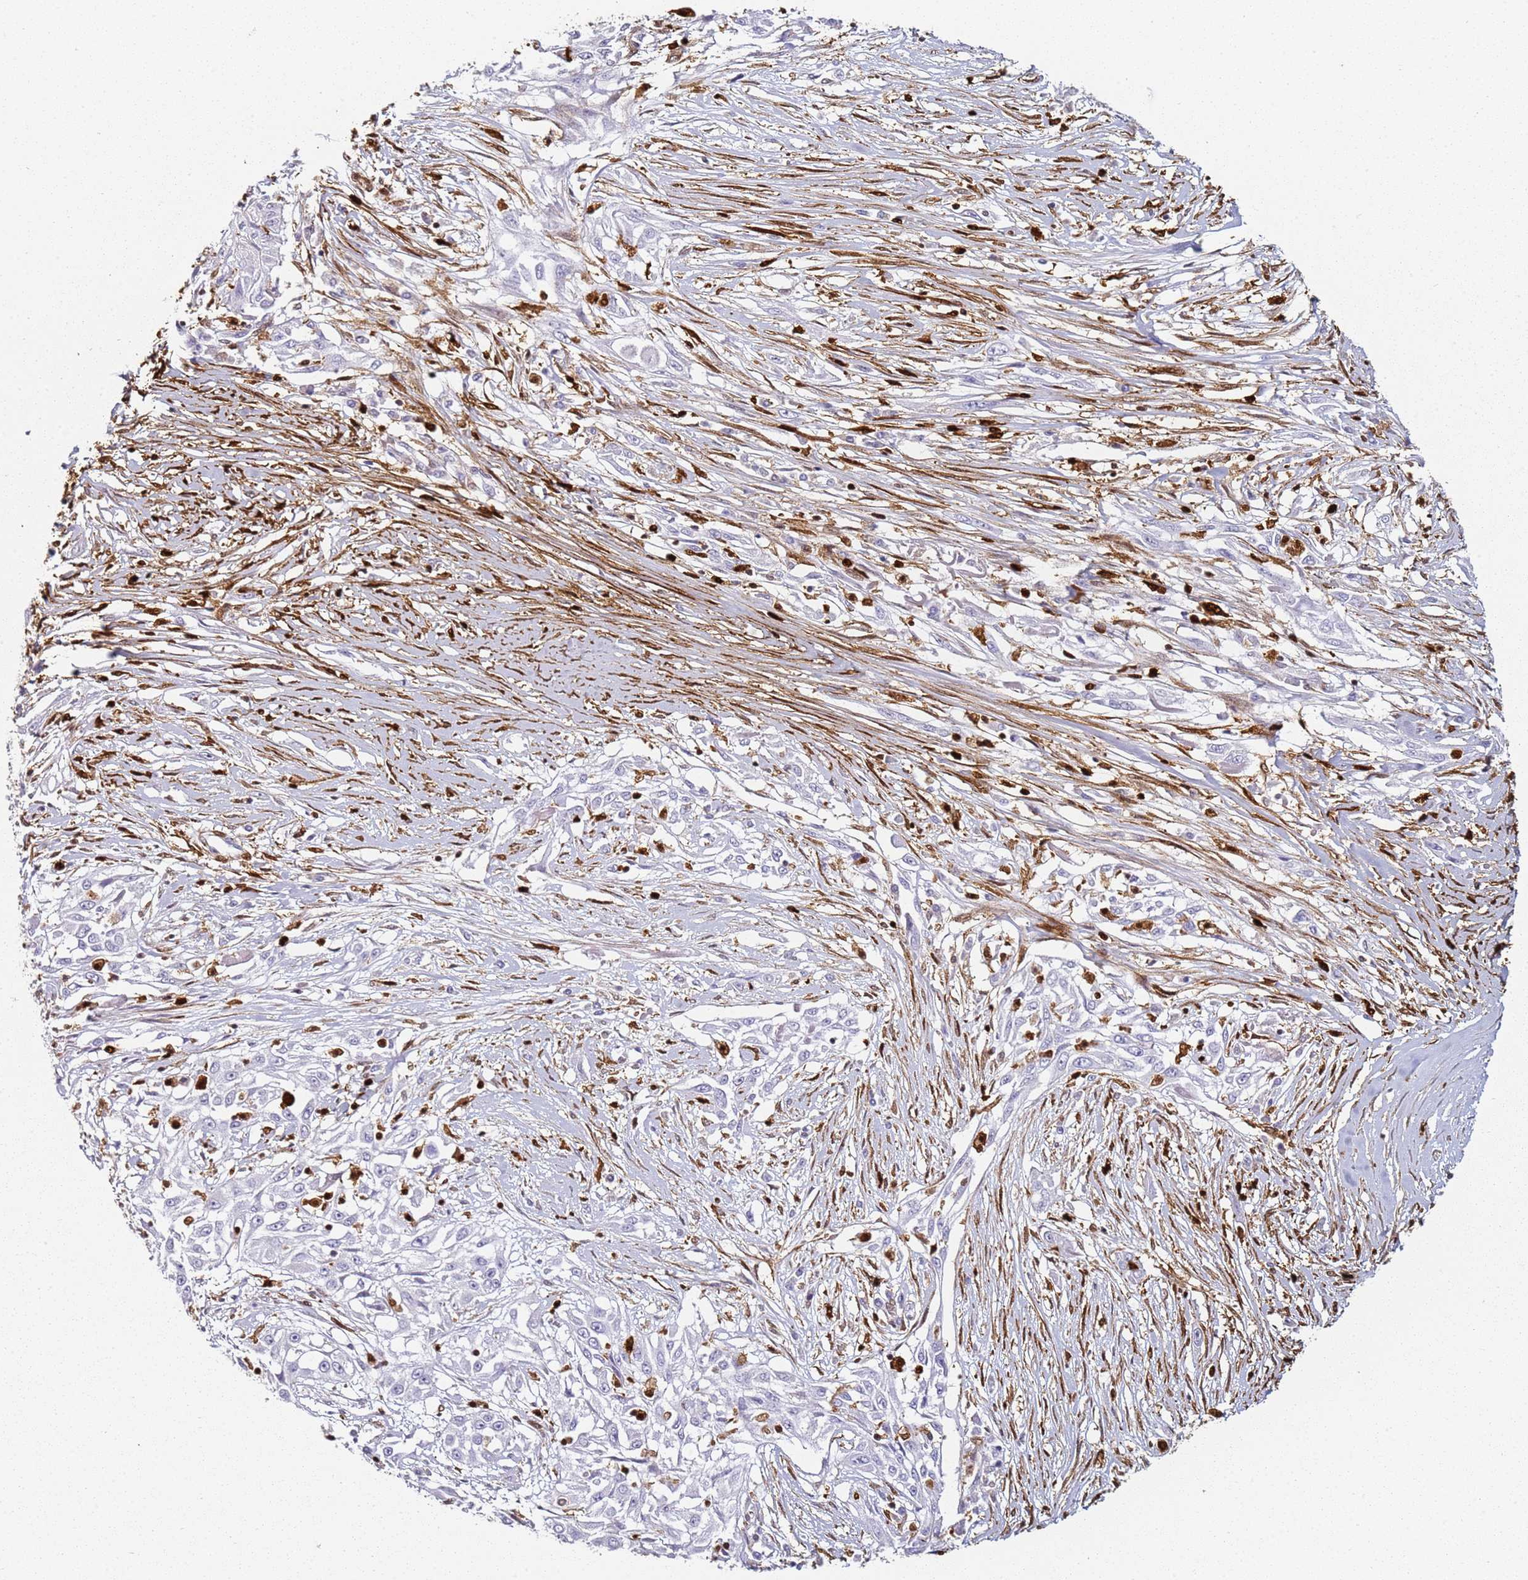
{"staining": {"intensity": "negative", "quantity": "none", "location": "none"}, "tissue": "skin cancer", "cell_type": "Tumor cells", "image_type": "cancer", "snomed": [{"axis": "morphology", "description": "Squamous cell carcinoma, NOS"}, {"axis": "morphology", "description": "Squamous cell carcinoma, metastatic, NOS"}, {"axis": "topography", "description": "Skin"}, {"axis": "topography", "description": "Lymph node"}], "caption": "Skin squamous cell carcinoma stained for a protein using immunohistochemistry reveals no staining tumor cells.", "gene": "S100A4", "patient": {"sex": "male", "age": 75}}